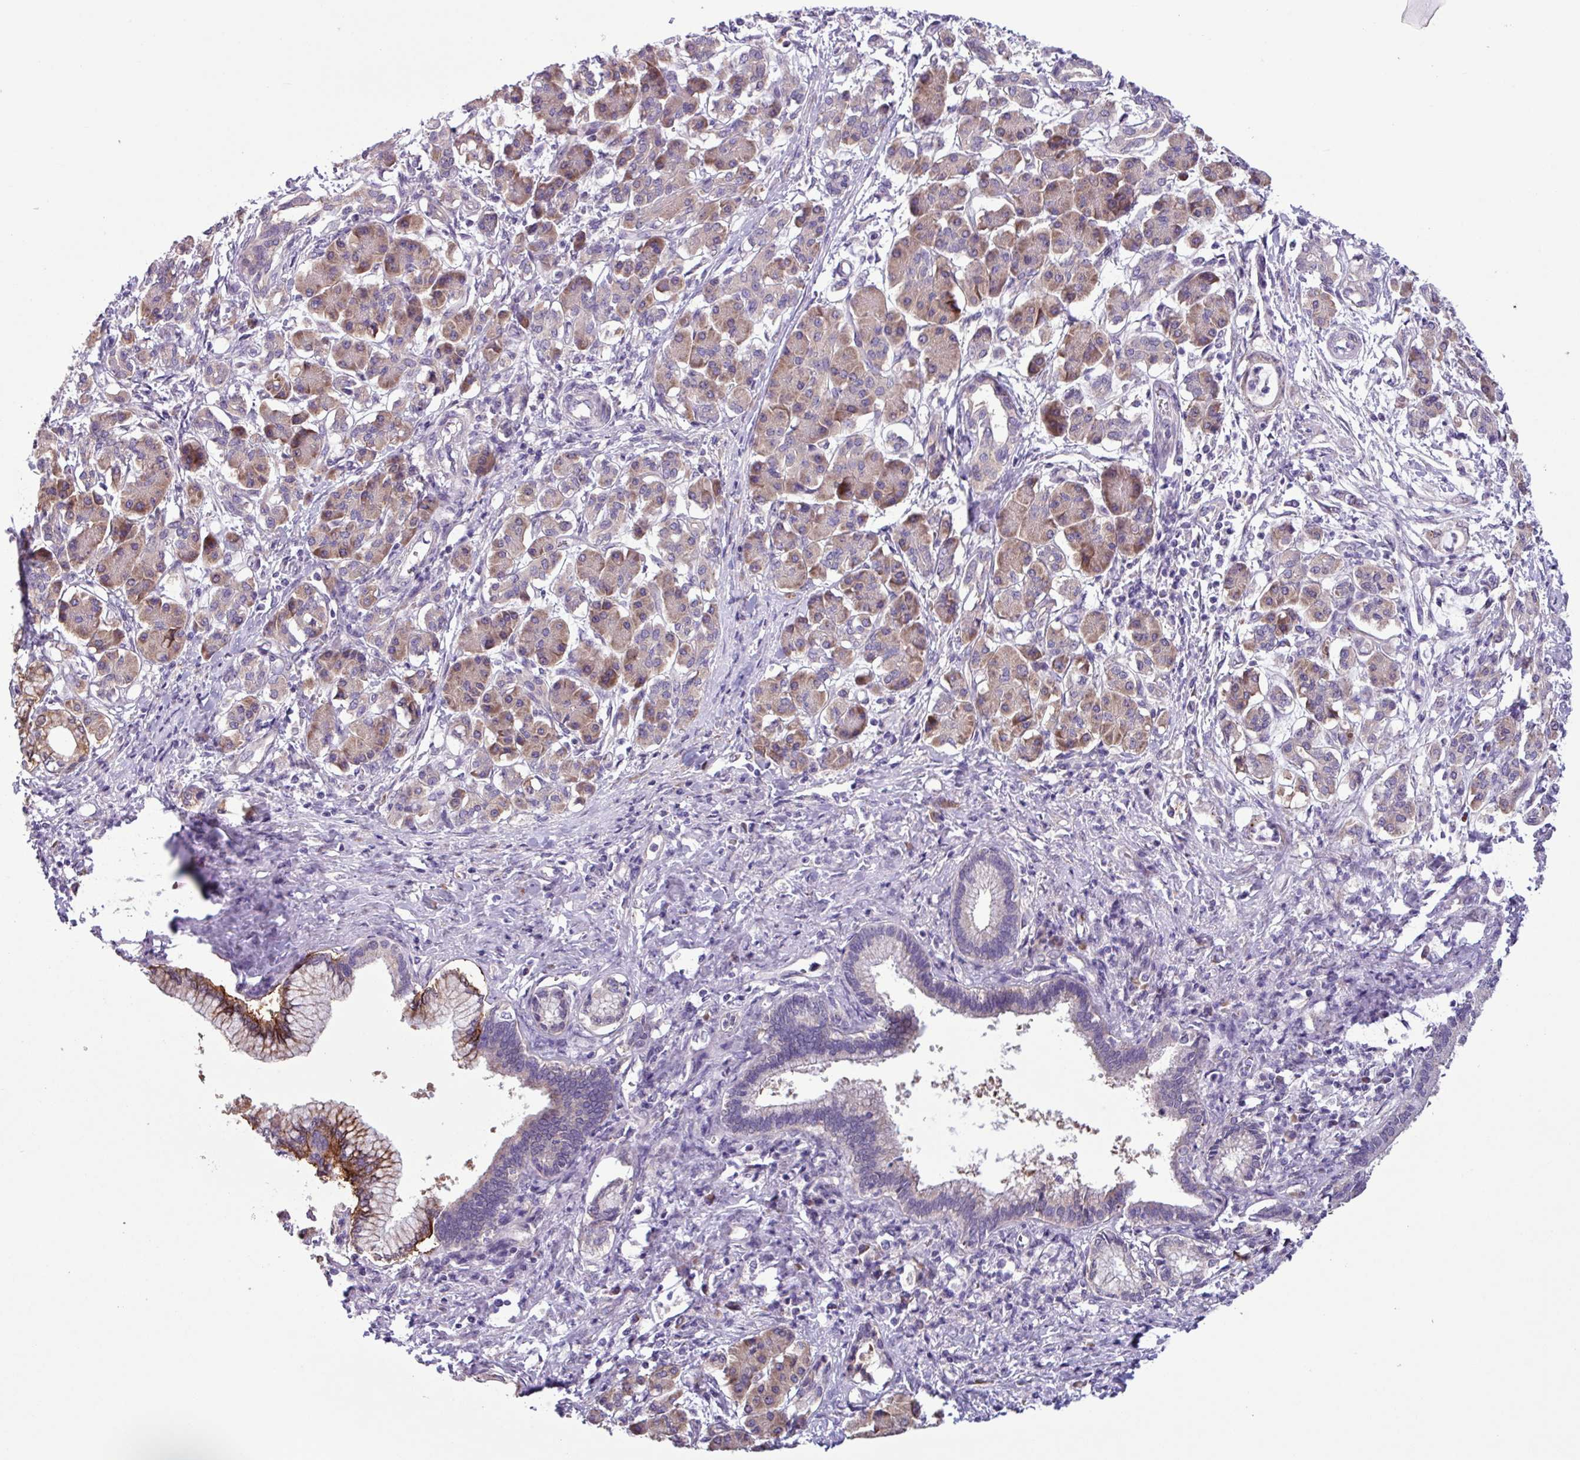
{"staining": {"intensity": "negative", "quantity": "none", "location": "none"}, "tissue": "pancreatic cancer", "cell_type": "Tumor cells", "image_type": "cancer", "snomed": [{"axis": "morphology", "description": "Adenocarcinoma, NOS"}, {"axis": "topography", "description": "Pancreas"}], "caption": "Immunohistochemistry (IHC) of pancreatic cancer exhibits no expression in tumor cells. The staining was performed using DAB (3,3'-diaminobenzidine) to visualize the protein expression in brown, while the nuclei were stained in blue with hematoxylin (Magnification: 20x).", "gene": "C20orf27", "patient": {"sex": "female", "age": 55}}